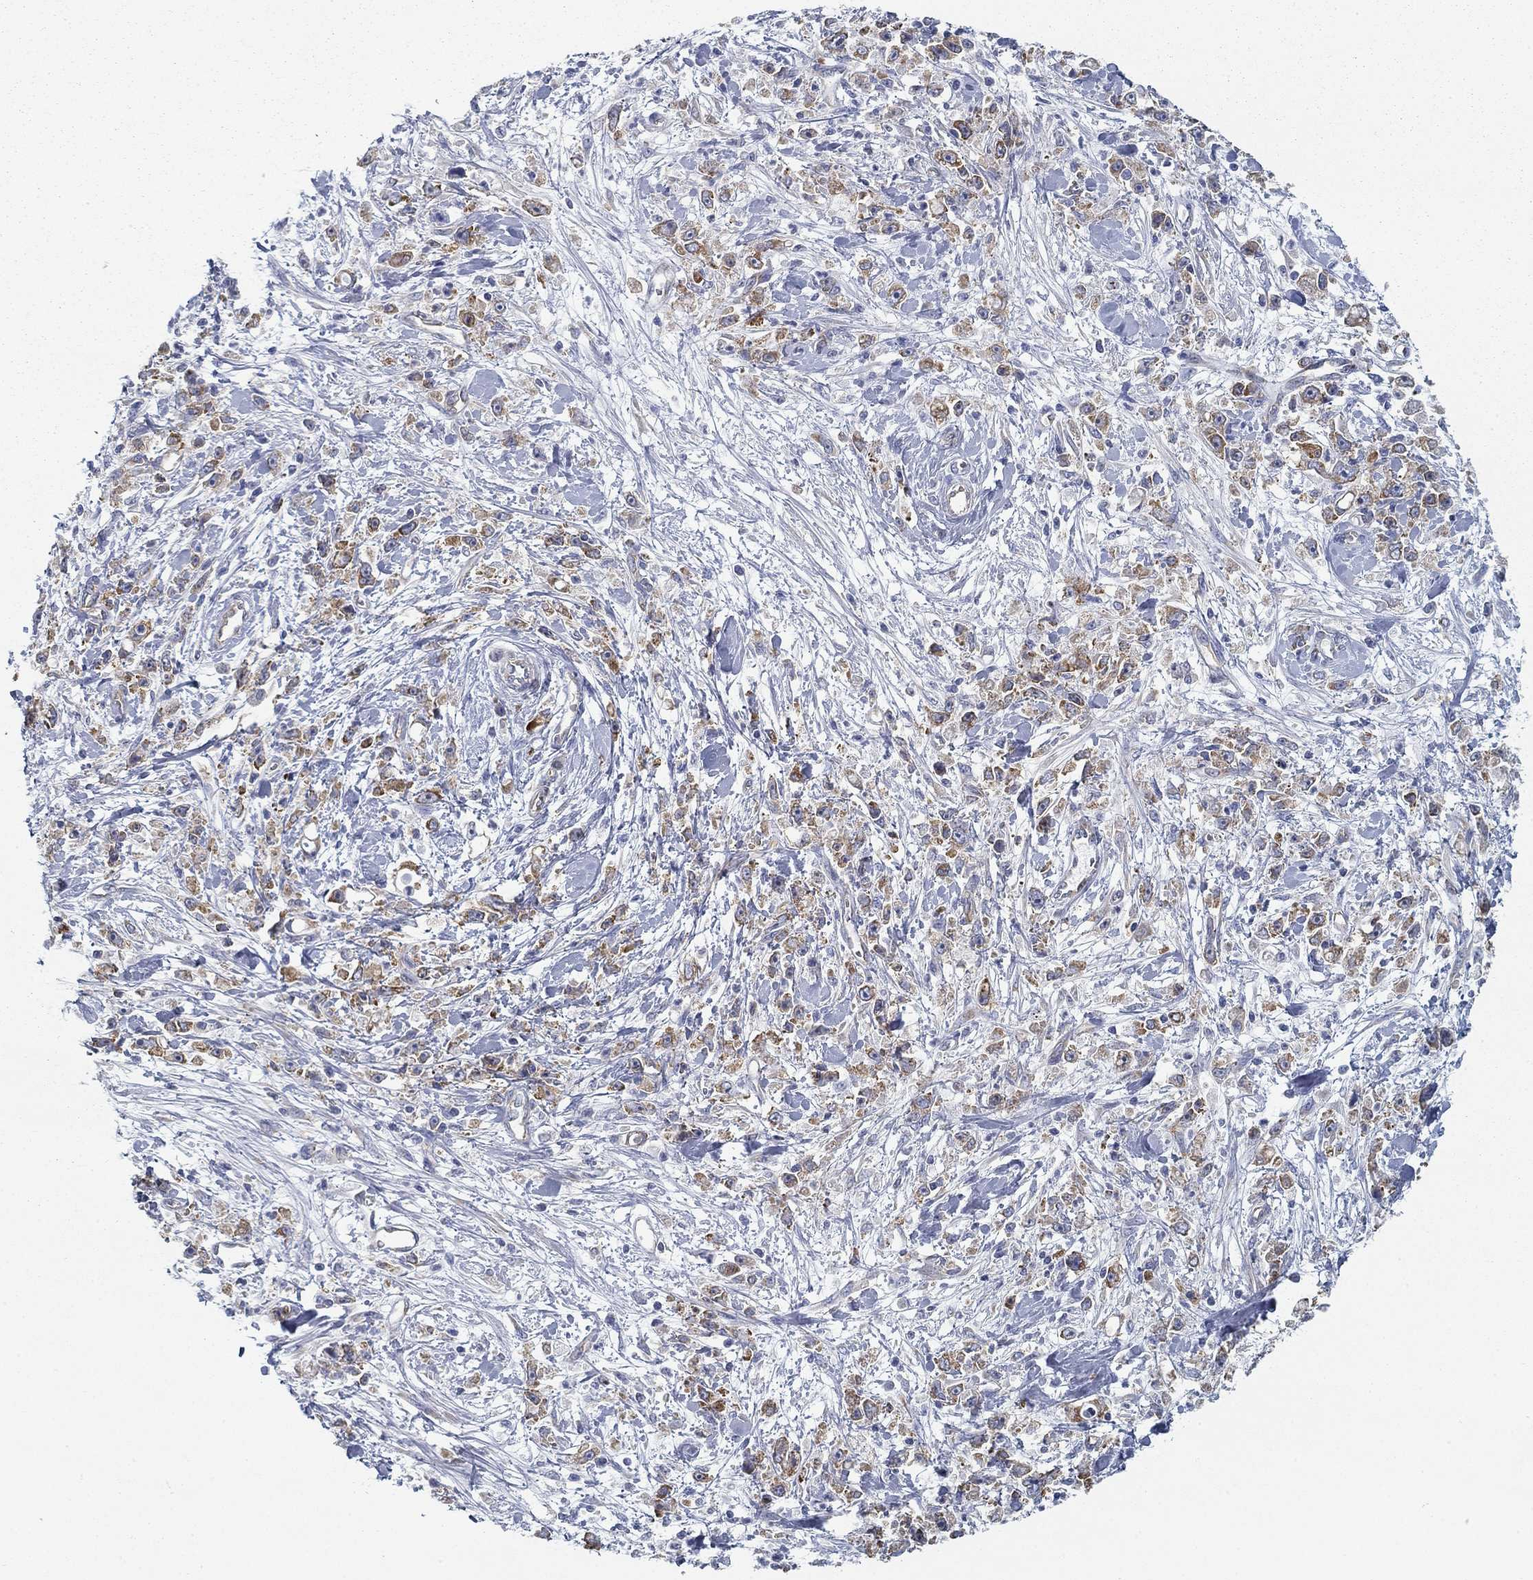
{"staining": {"intensity": "moderate", "quantity": "25%-75%", "location": "cytoplasmic/membranous"}, "tissue": "stomach cancer", "cell_type": "Tumor cells", "image_type": "cancer", "snomed": [{"axis": "morphology", "description": "Adenocarcinoma, NOS"}, {"axis": "topography", "description": "Stomach"}], "caption": "Tumor cells show moderate cytoplasmic/membranous expression in about 25%-75% of cells in stomach cancer (adenocarcinoma).", "gene": "FXR1", "patient": {"sex": "female", "age": 59}}